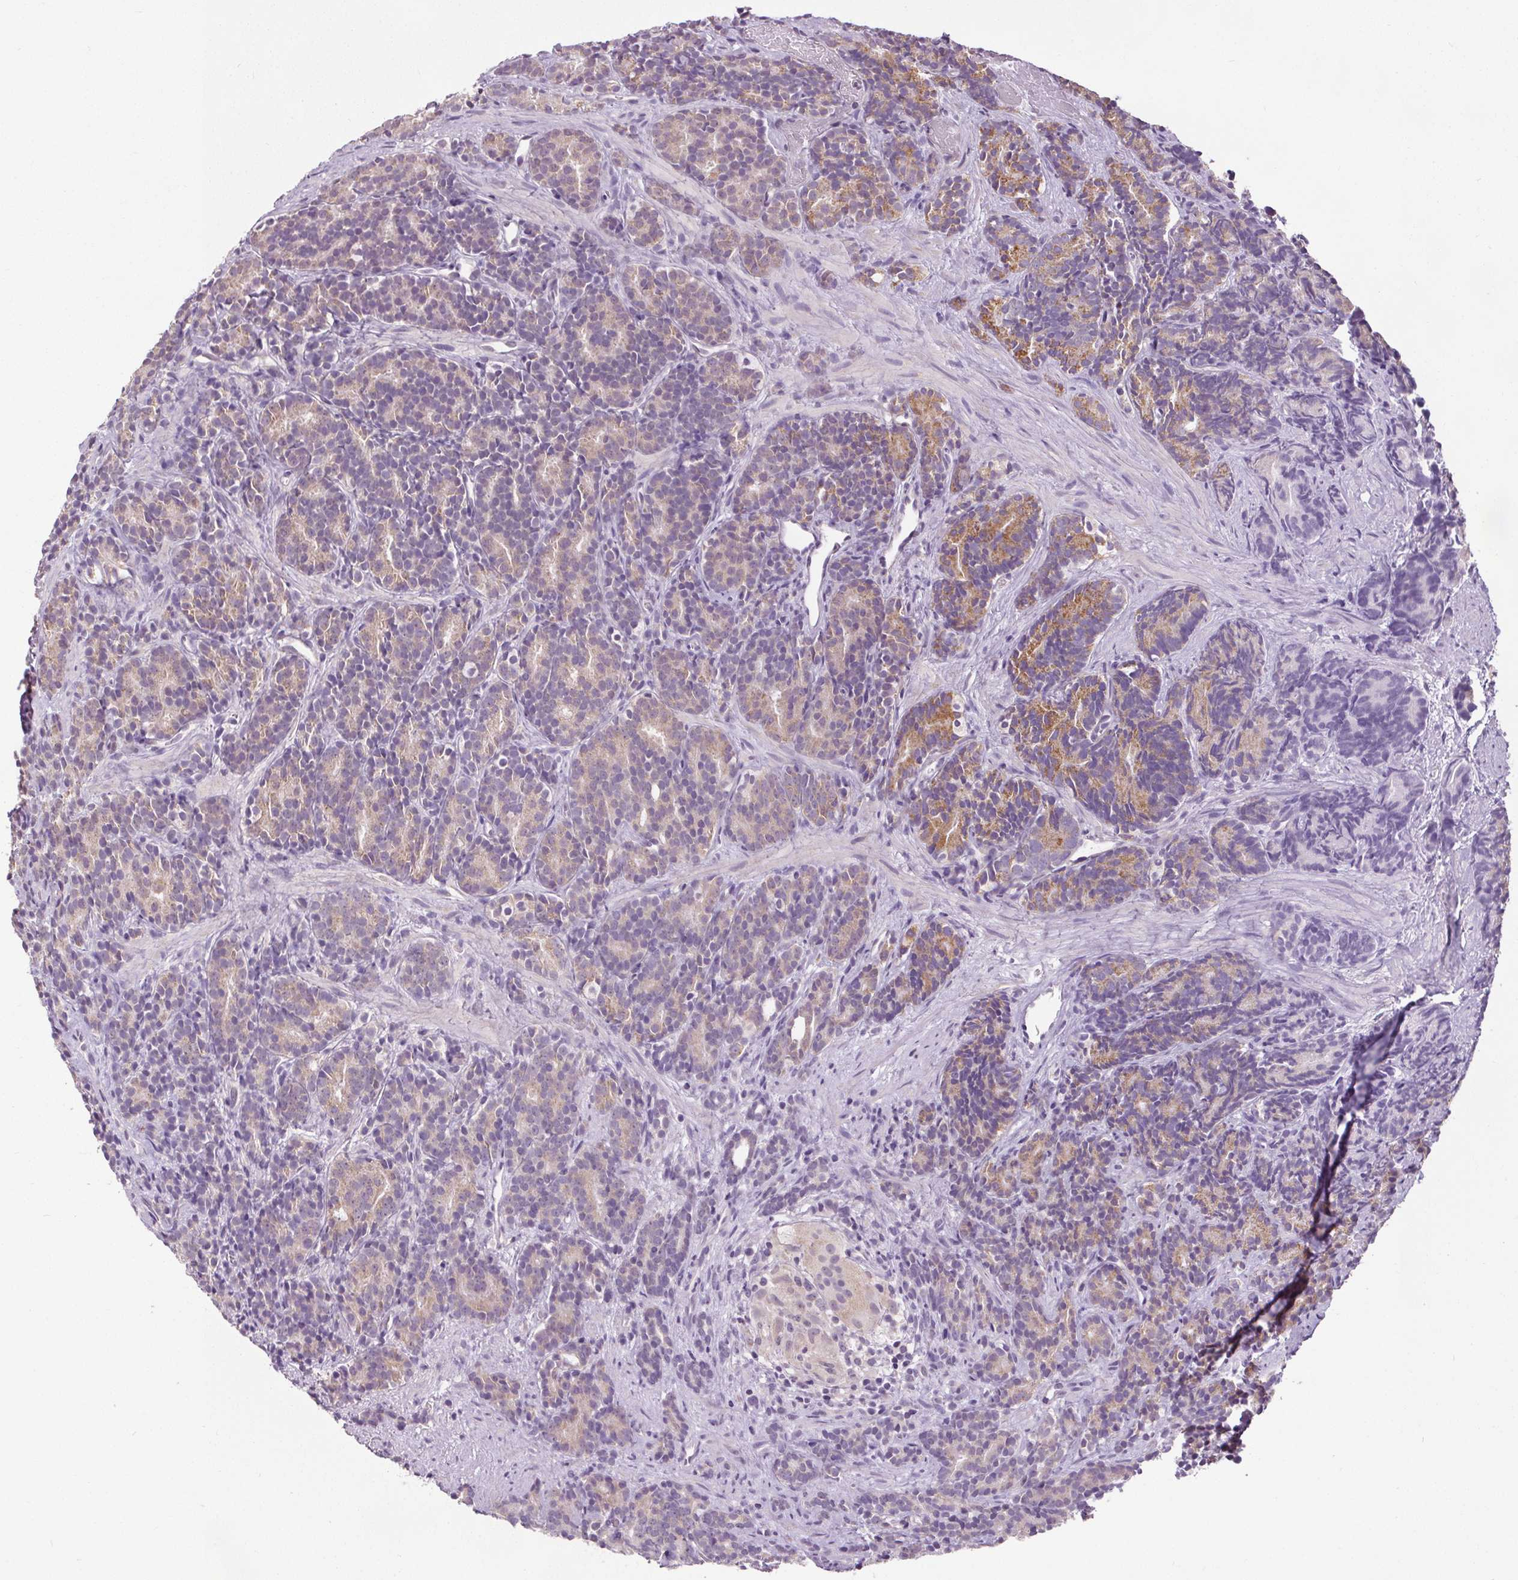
{"staining": {"intensity": "moderate", "quantity": "25%-75%", "location": "cytoplasmic/membranous"}, "tissue": "prostate cancer", "cell_type": "Tumor cells", "image_type": "cancer", "snomed": [{"axis": "morphology", "description": "Adenocarcinoma, High grade"}, {"axis": "topography", "description": "Prostate"}], "caption": "Prostate cancer (adenocarcinoma (high-grade)) stained for a protein shows moderate cytoplasmic/membranous positivity in tumor cells.", "gene": "SLC2A9", "patient": {"sex": "male", "age": 84}}